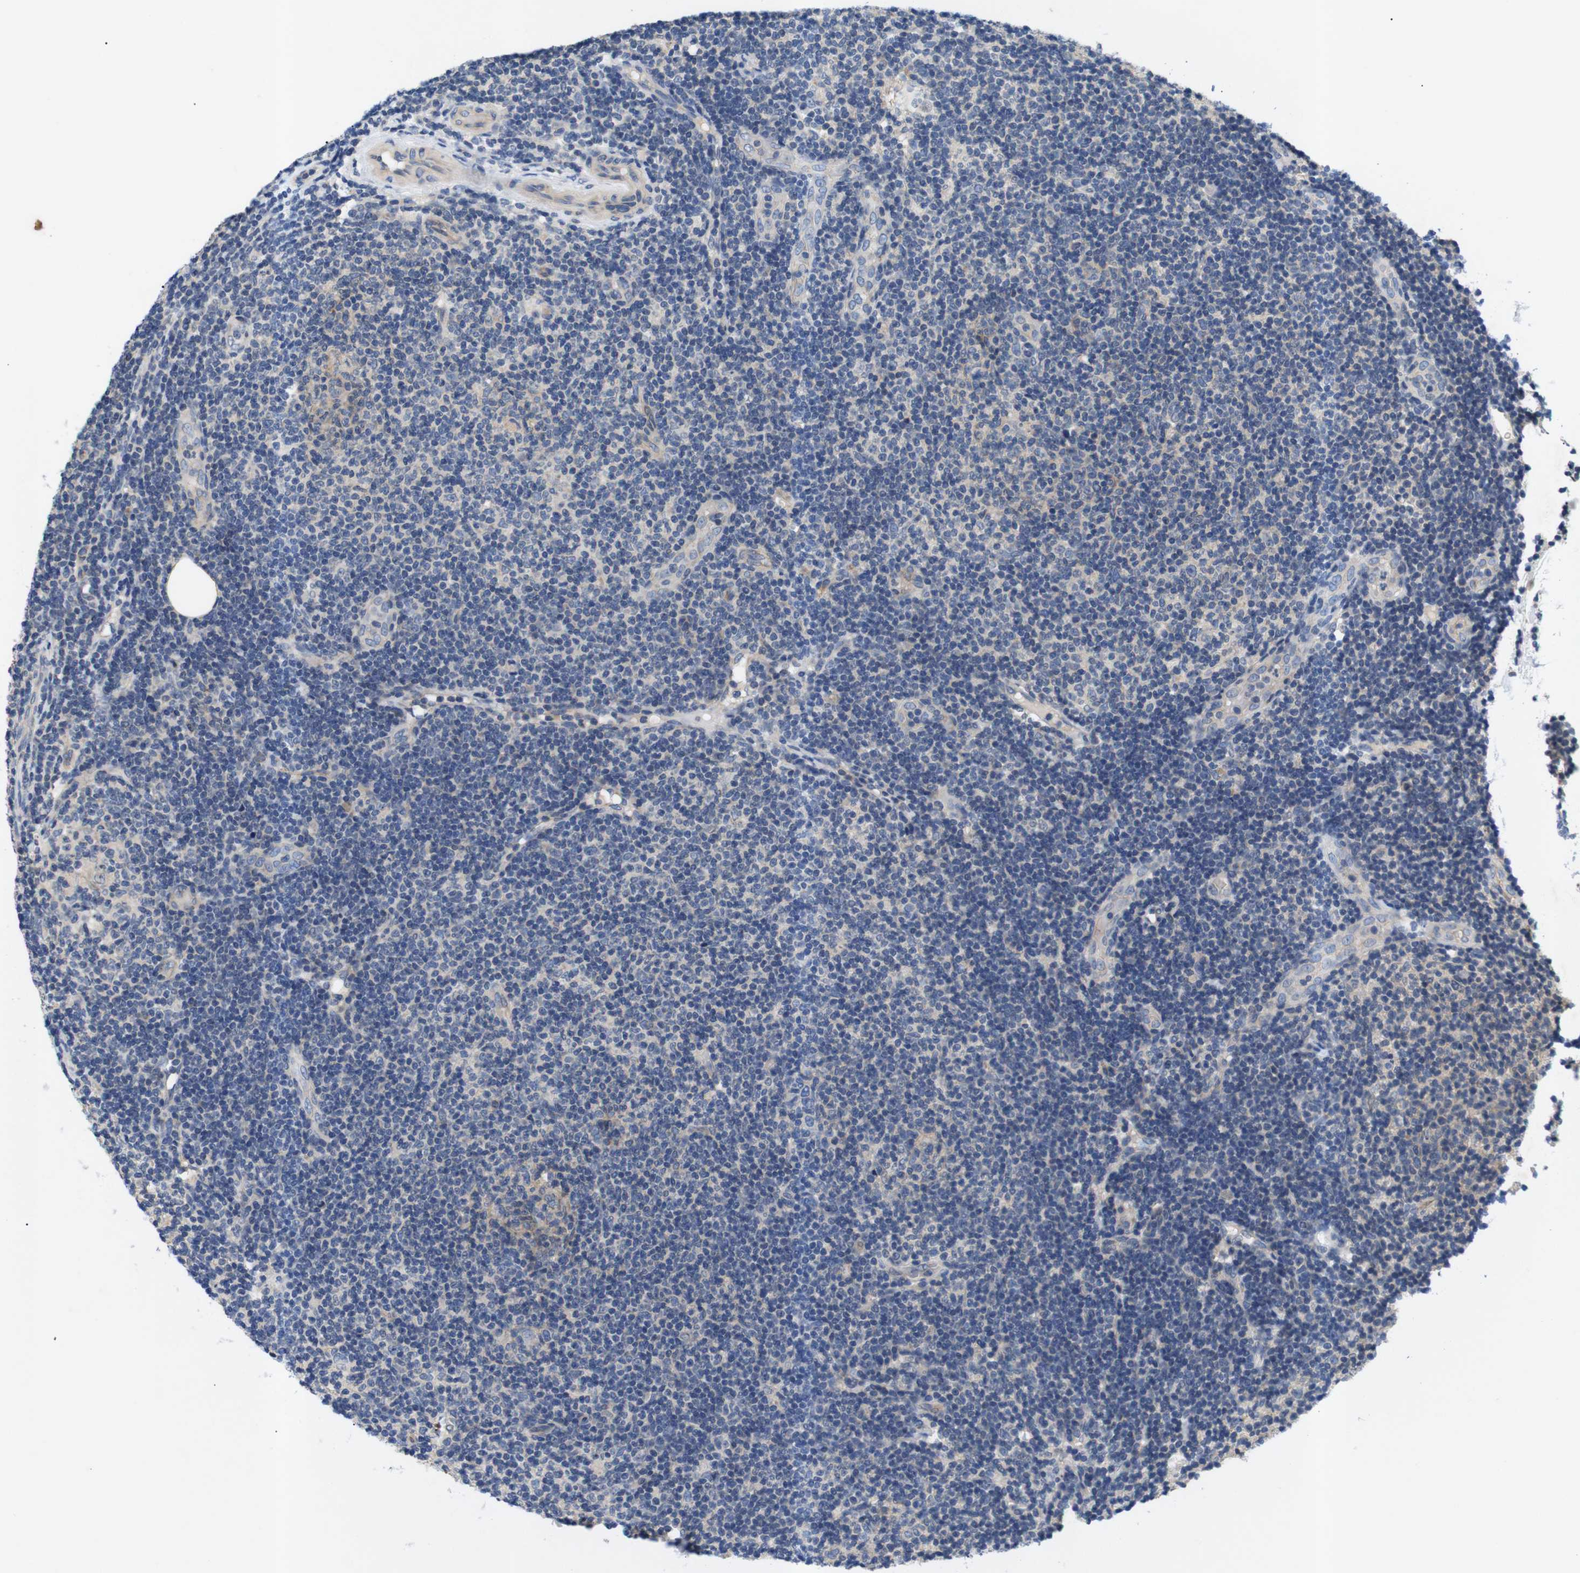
{"staining": {"intensity": "negative", "quantity": "none", "location": "none"}, "tissue": "lymphoma", "cell_type": "Tumor cells", "image_type": "cancer", "snomed": [{"axis": "morphology", "description": "Malignant lymphoma, non-Hodgkin's type, Low grade"}, {"axis": "topography", "description": "Lymph node"}], "caption": "Protein analysis of lymphoma demonstrates no significant staining in tumor cells.", "gene": "RIPK1", "patient": {"sex": "male", "age": 83}}